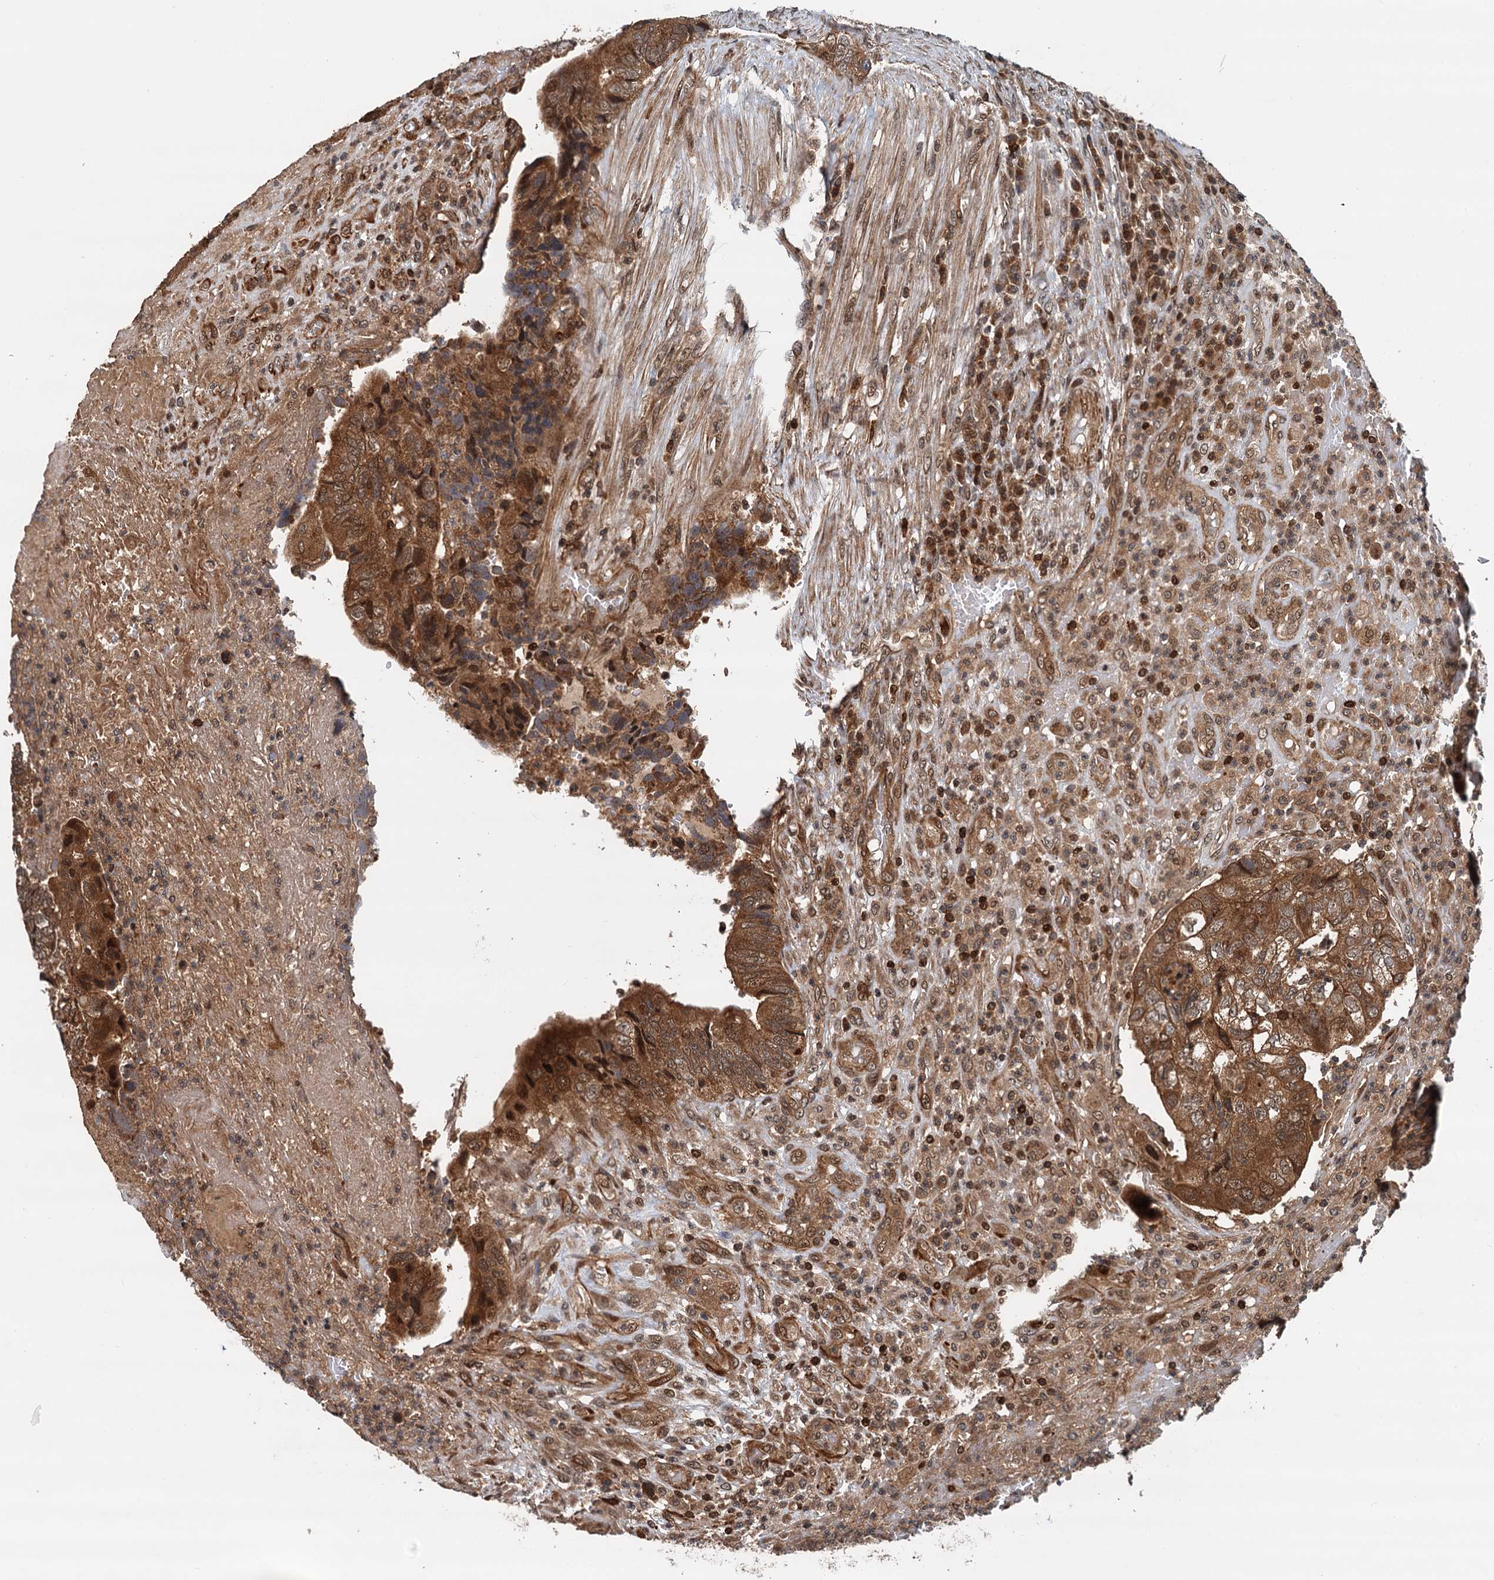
{"staining": {"intensity": "strong", "quantity": ">75%", "location": "cytoplasmic/membranous,nuclear"}, "tissue": "colorectal cancer", "cell_type": "Tumor cells", "image_type": "cancer", "snomed": [{"axis": "morphology", "description": "Adenocarcinoma, NOS"}, {"axis": "topography", "description": "Colon"}], "caption": "Colorectal adenocarcinoma stained with DAB (3,3'-diaminobenzidine) immunohistochemistry exhibits high levels of strong cytoplasmic/membranous and nuclear positivity in about >75% of tumor cells.", "gene": "STUB1", "patient": {"sex": "female", "age": 67}}